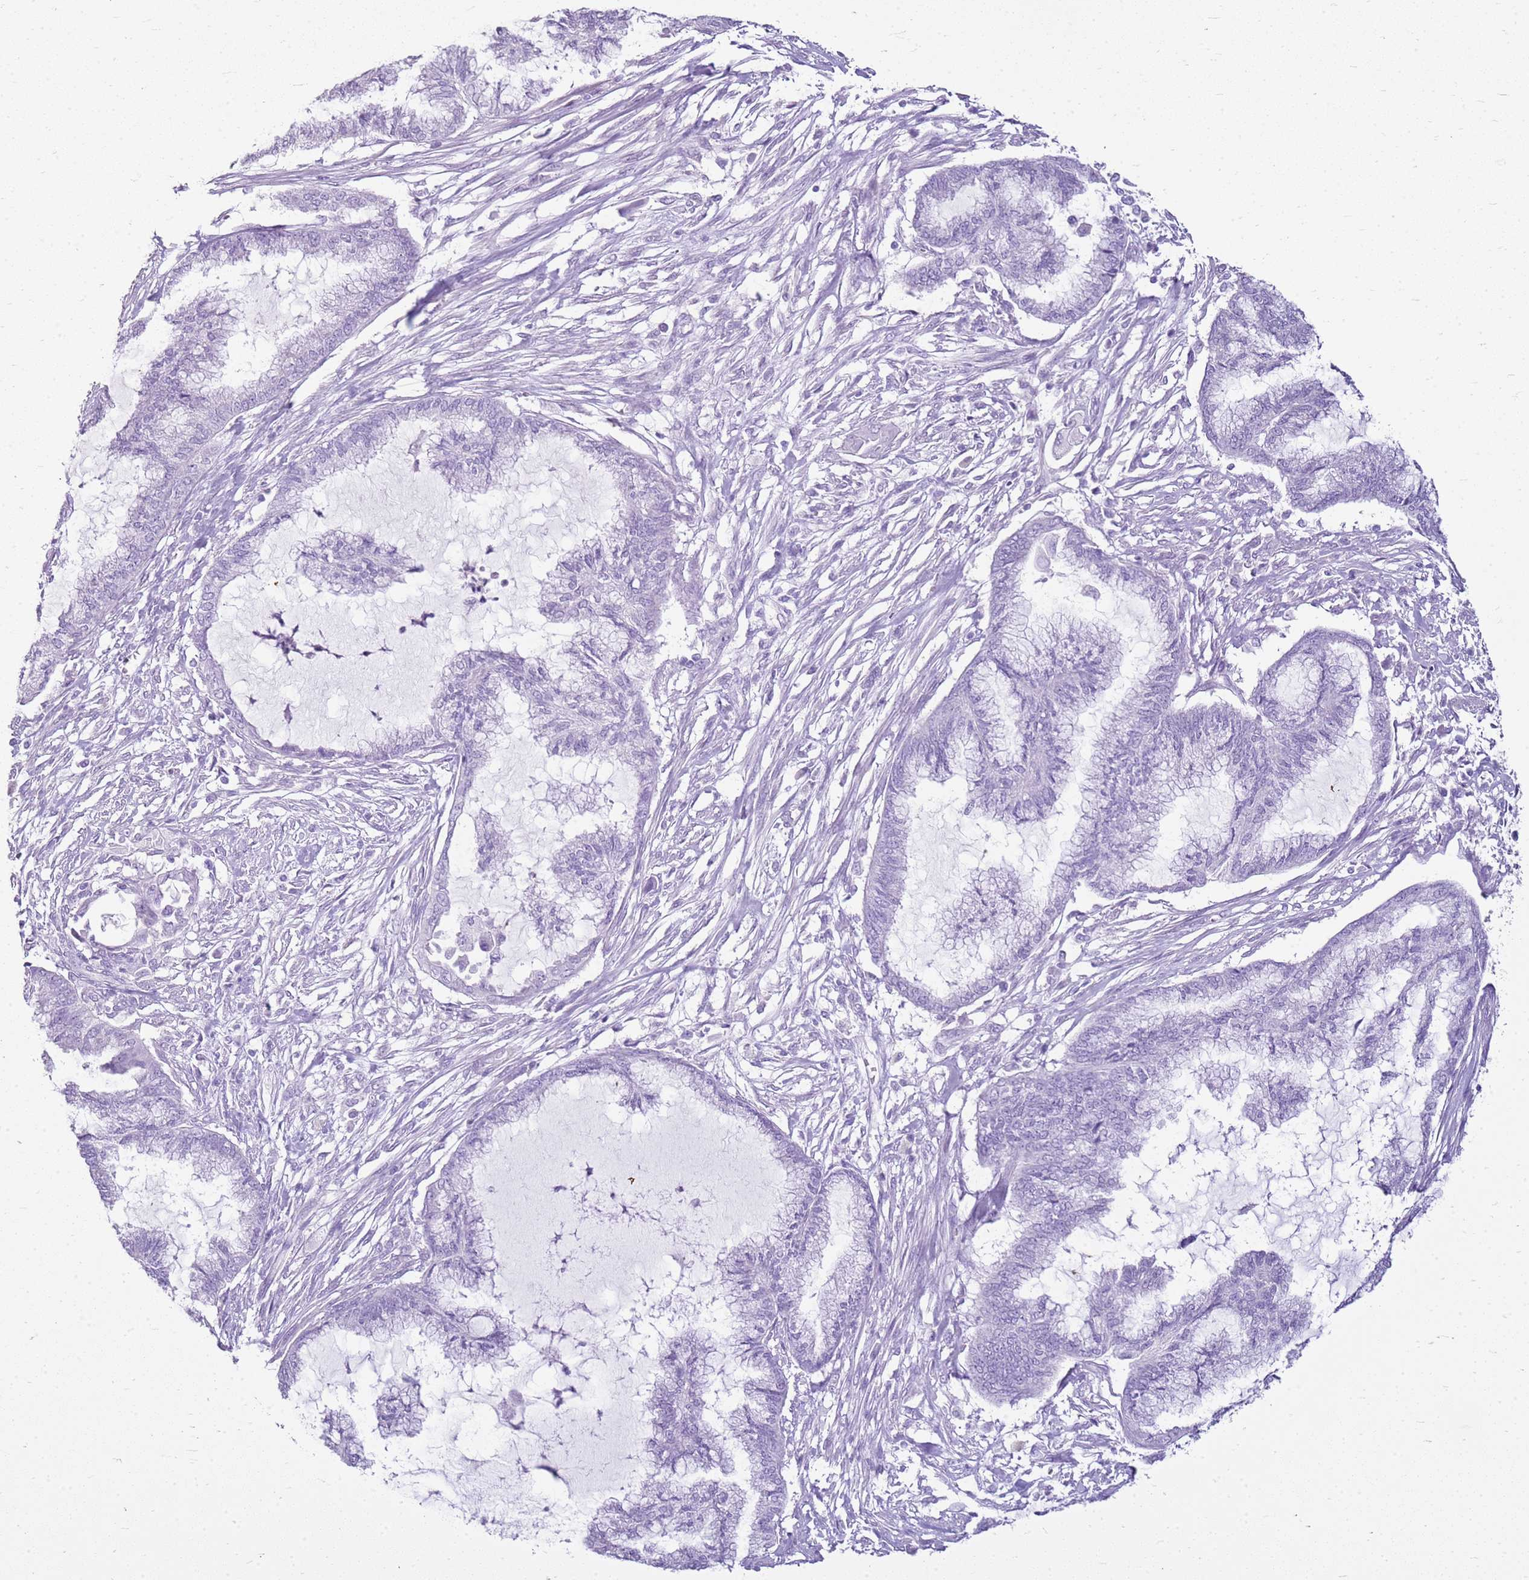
{"staining": {"intensity": "negative", "quantity": "none", "location": "none"}, "tissue": "endometrial cancer", "cell_type": "Tumor cells", "image_type": "cancer", "snomed": [{"axis": "morphology", "description": "Adenocarcinoma, NOS"}, {"axis": "topography", "description": "Endometrium"}], "caption": "Tumor cells are negative for protein expression in human endometrial cancer. (Stains: DAB IHC with hematoxylin counter stain, Microscopy: brightfield microscopy at high magnification).", "gene": "SULT1E1", "patient": {"sex": "female", "age": 86}}